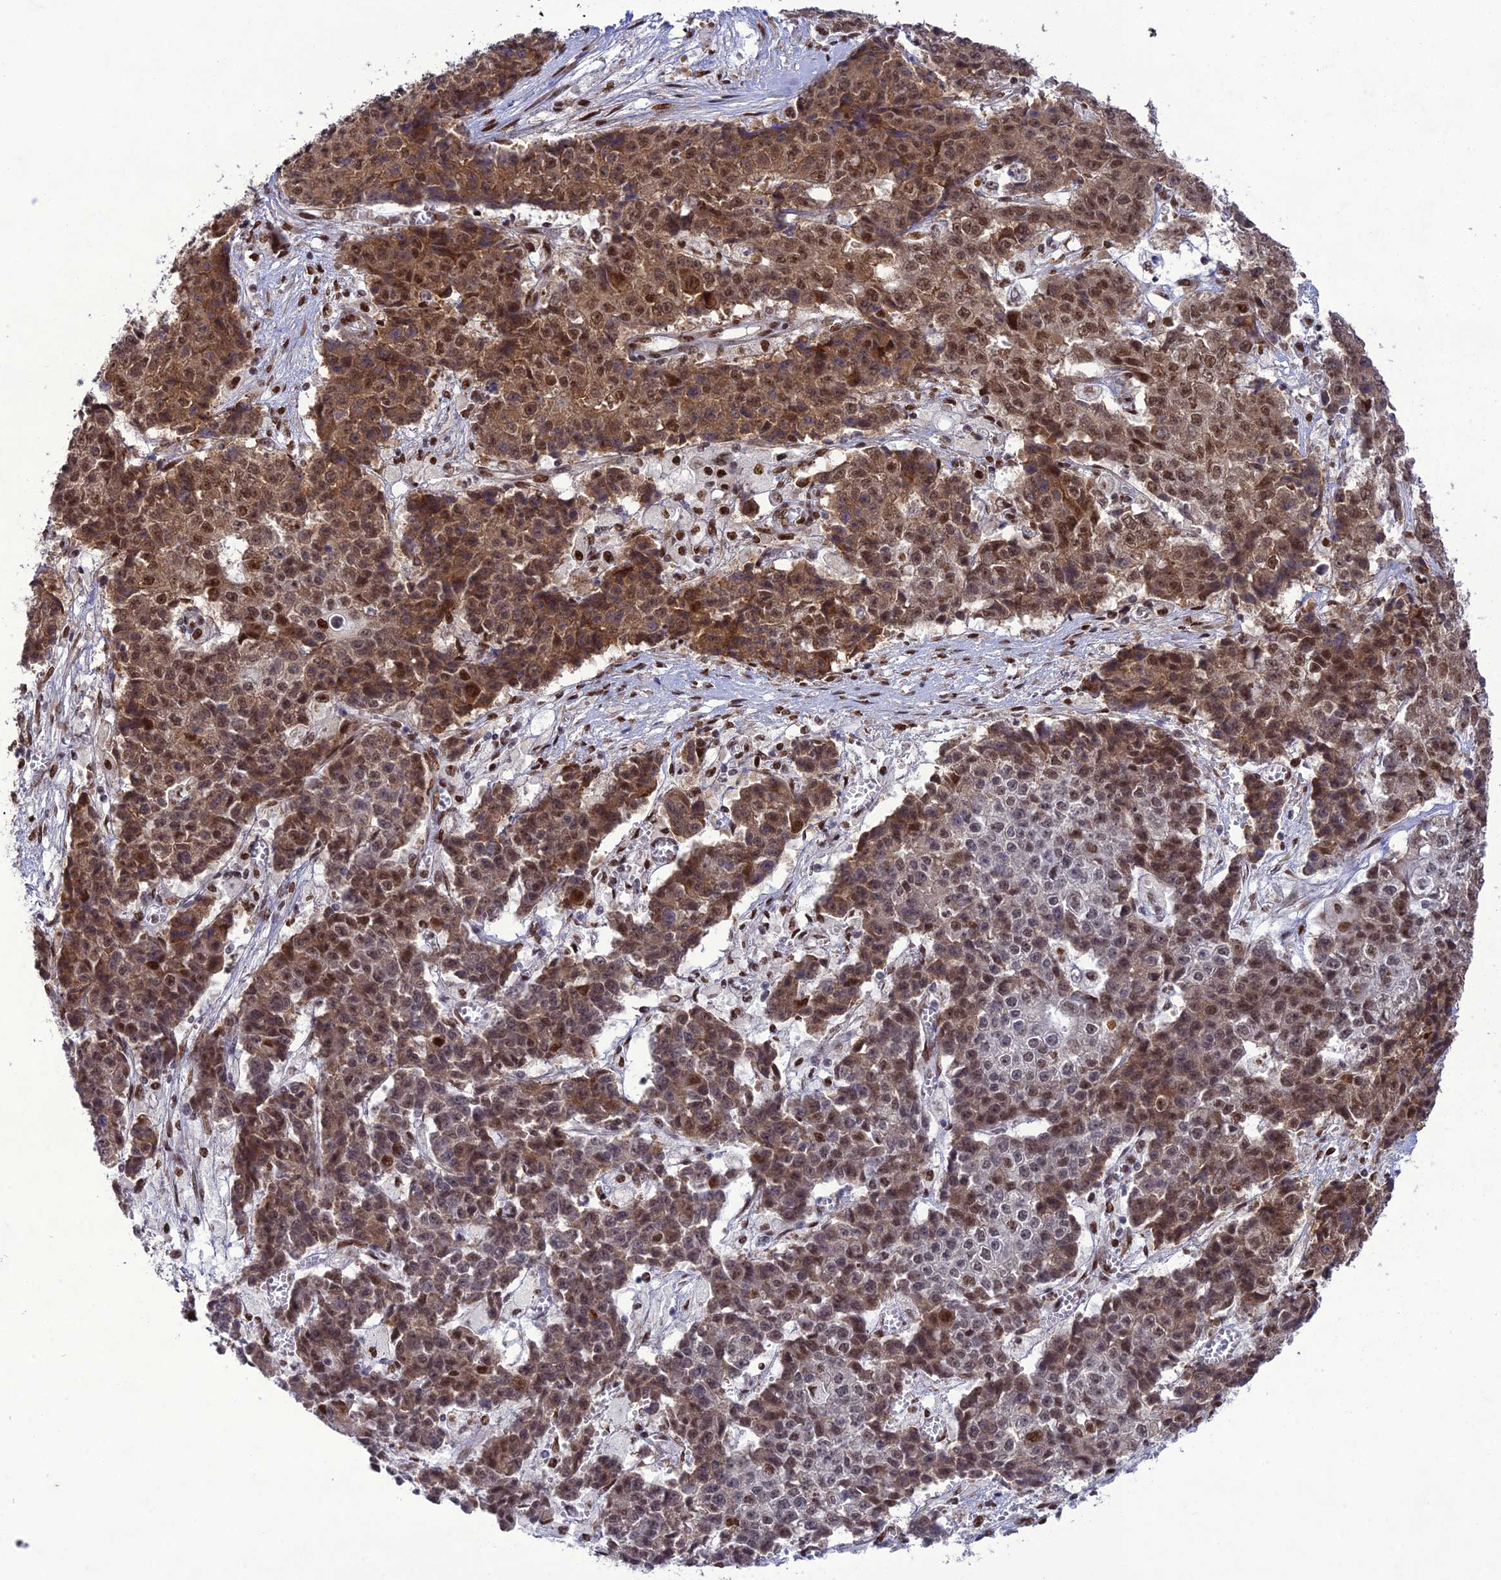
{"staining": {"intensity": "moderate", "quantity": ">75%", "location": "cytoplasmic/membranous,nuclear"}, "tissue": "ovarian cancer", "cell_type": "Tumor cells", "image_type": "cancer", "snomed": [{"axis": "morphology", "description": "Carcinoma, endometroid"}, {"axis": "topography", "description": "Ovary"}], "caption": "IHC micrograph of ovarian endometroid carcinoma stained for a protein (brown), which exhibits medium levels of moderate cytoplasmic/membranous and nuclear positivity in approximately >75% of tumor cells.", "gene": "DDX1", "patient": {"sex": "female", "age": 42}}